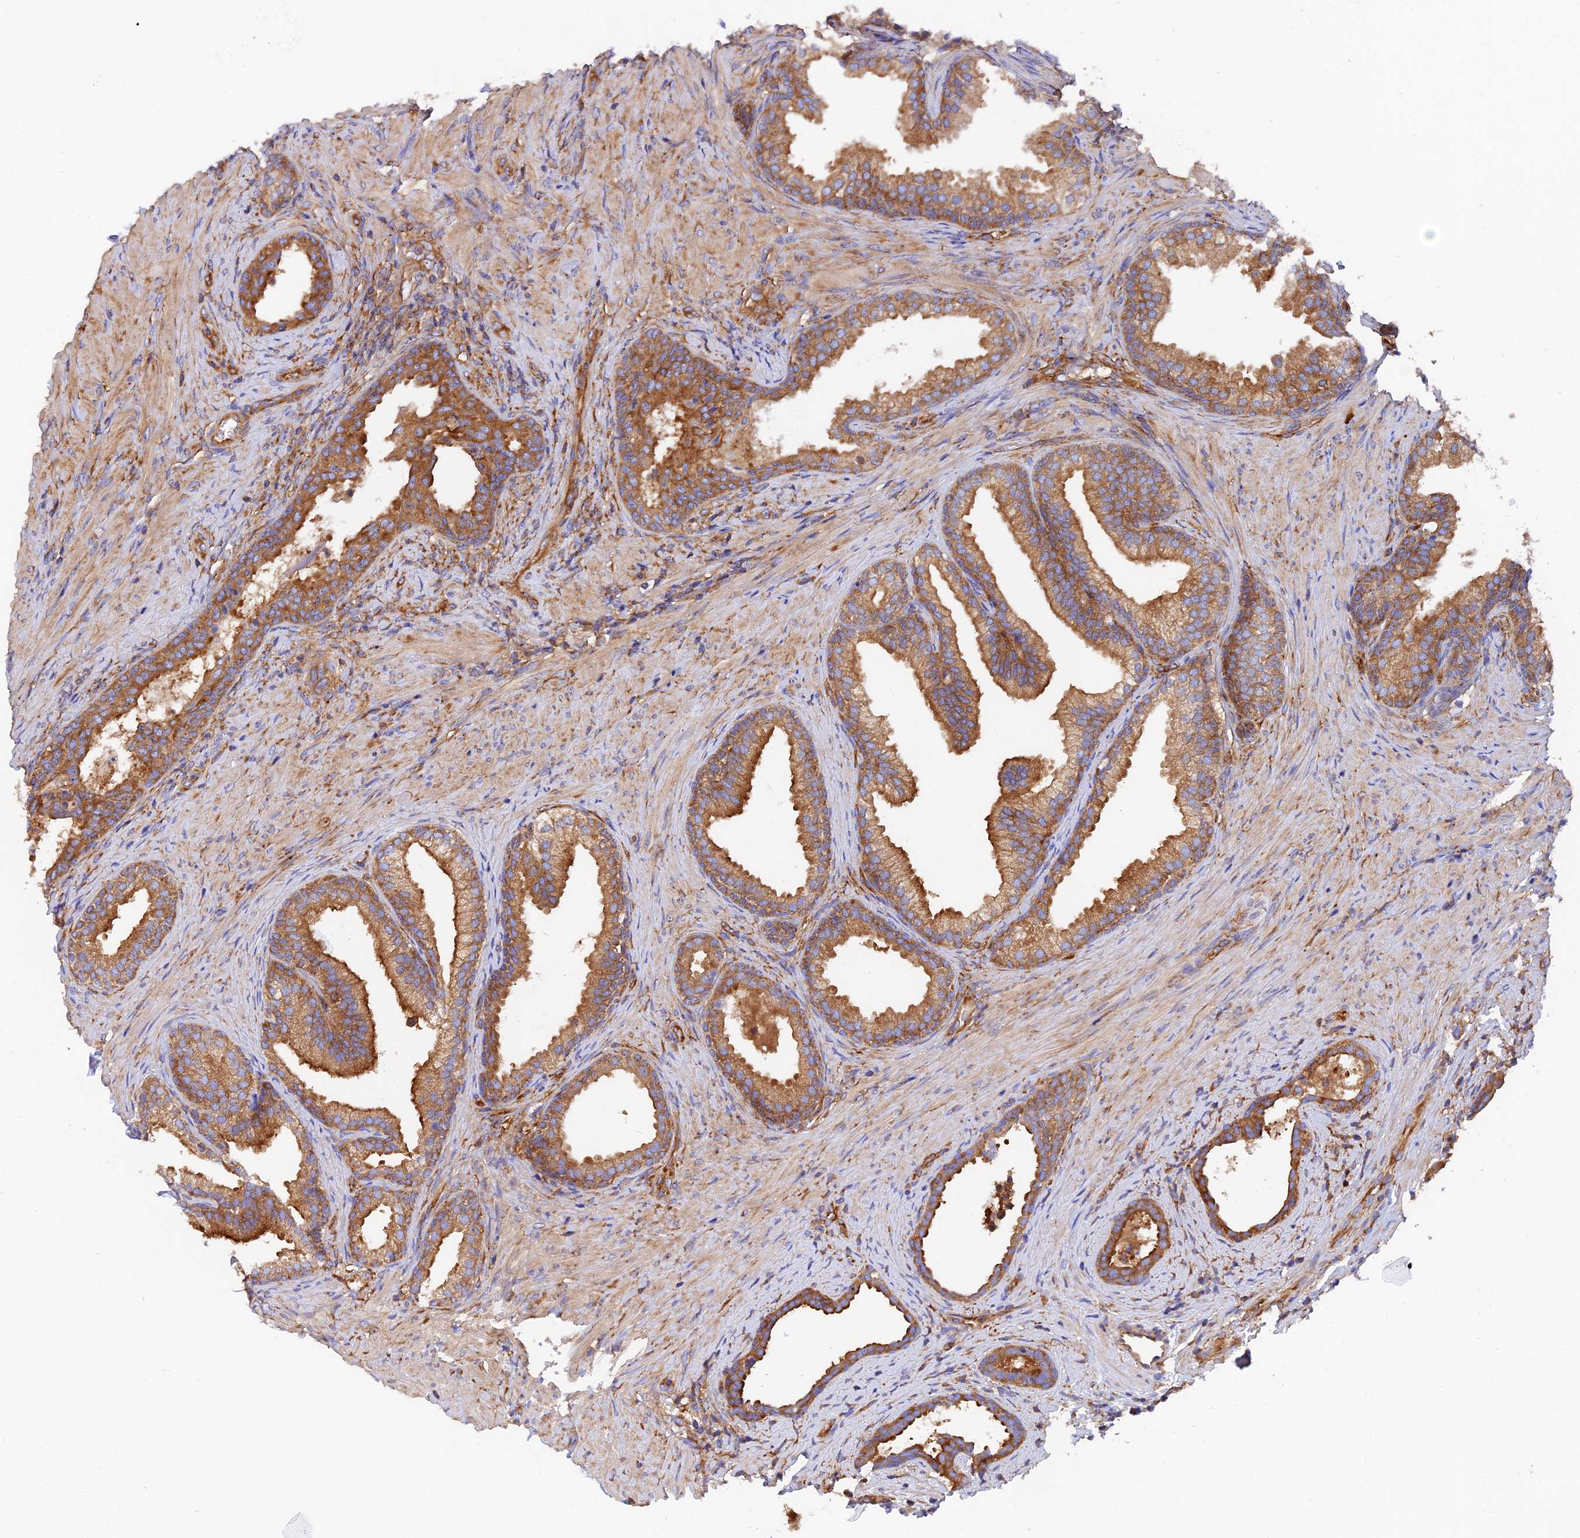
{"staining": {"intensity": "strong", "quantity": "25%-75%", "location": "cytoplasmic/membranous"}, "tissue": "prostate", "cell_type": "Glandular cells", "image_type": "normal", "snomed": [{"axis": "morphology", "description": "Normal tissue, NOS"}, {"axis": "topography", "description": "Prostate"}], "caption": "Strong cytoplasmic/membranous staining for a protein is appreciated in approximately 25%-75% of glandular cells of normal prostate using IHC.", "gene": "DCTN2", "patient": {"sex": "male", "age": 76}}